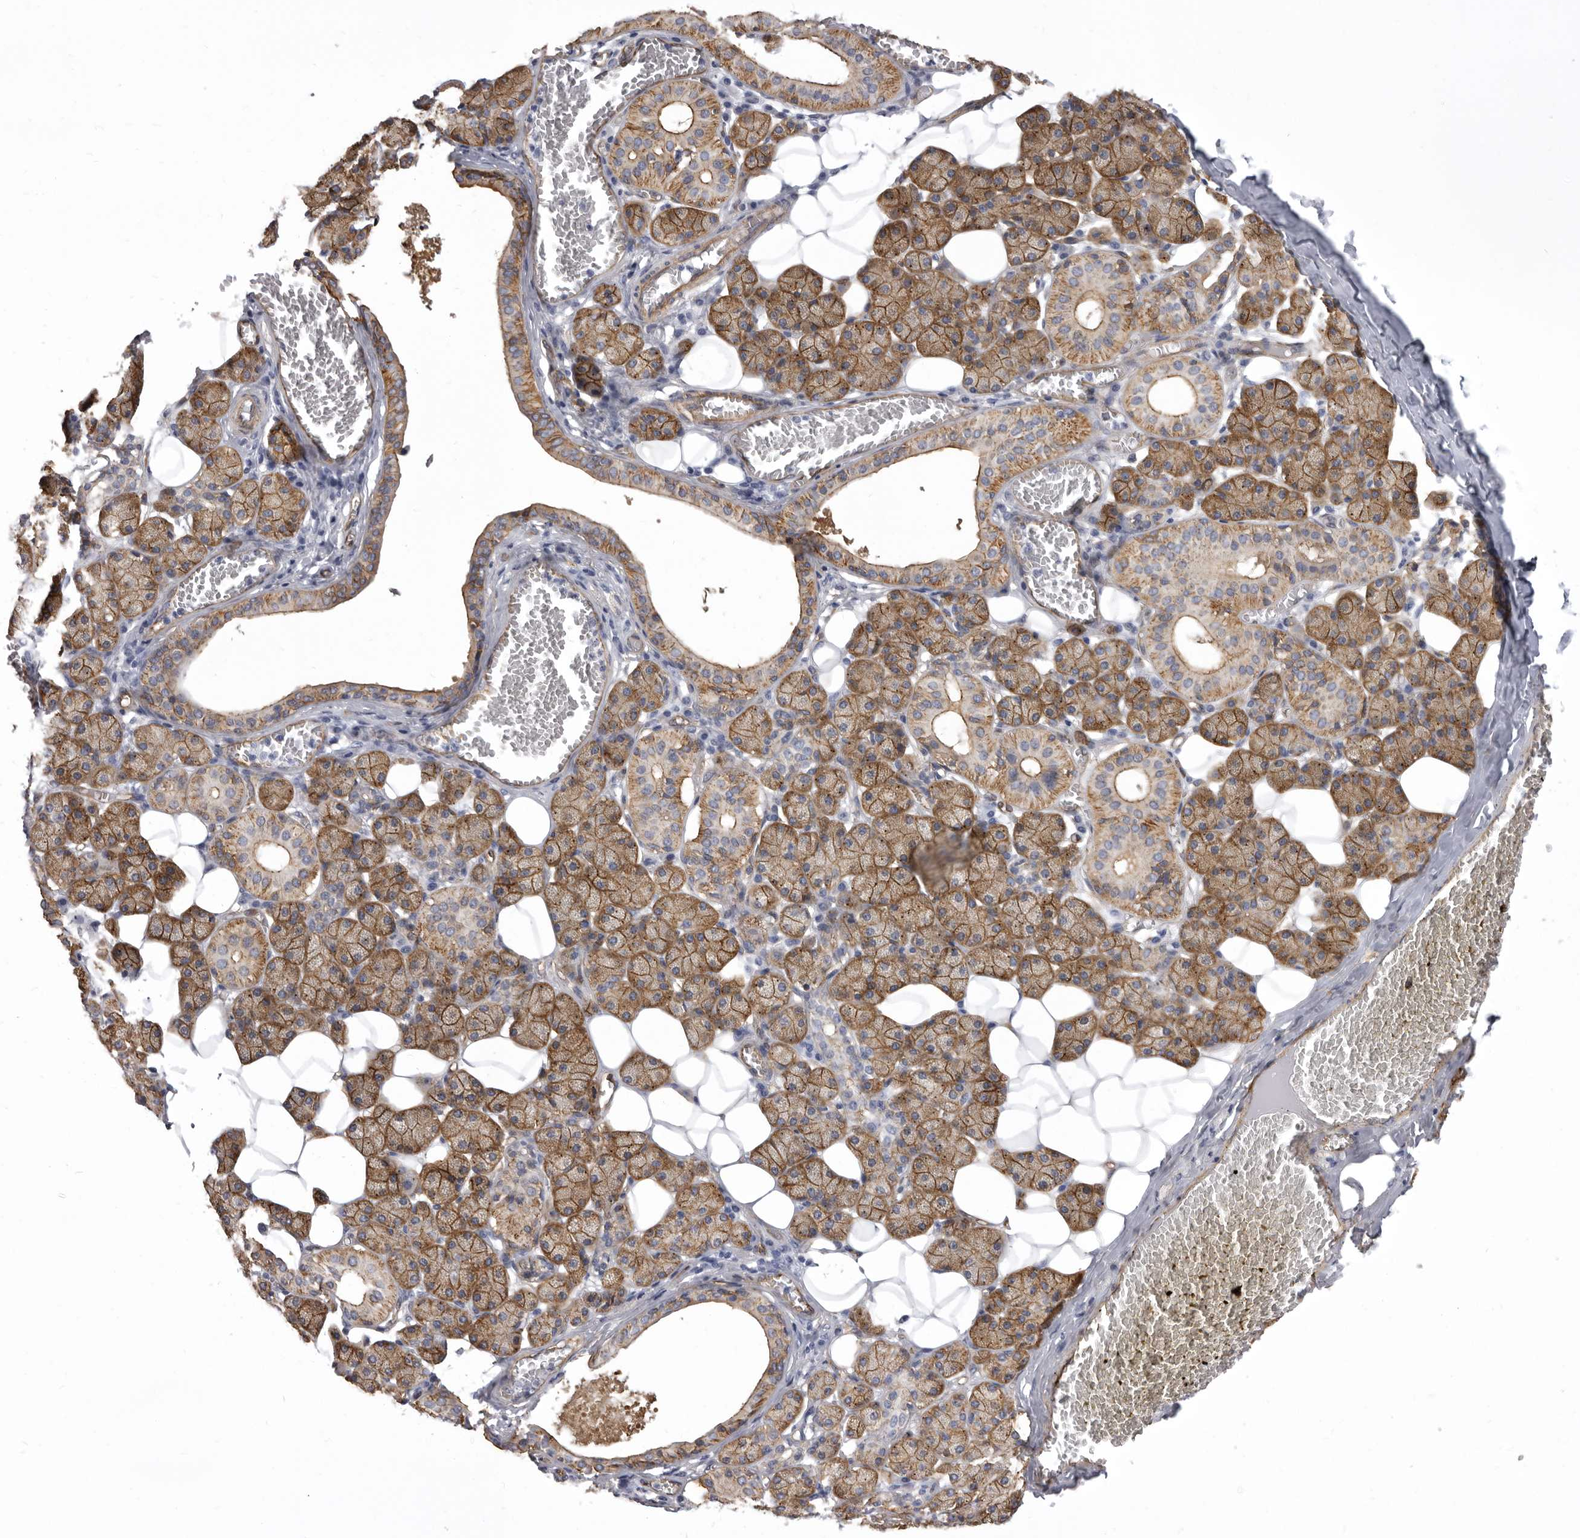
{"staining": {"intensity": "moderate", "quantity": ">75%", "location": "cytoplasmic/membranous"}, "tissue": "salivary gland", "cell_type": "Glandular cells", "image_type": "normal", "snomed": [{"axis": "morphology", "description": "Normal tissue, NOS"}, {"axis": "topography", "description": "Salivary gland"}], "caption": "Immunohistochemistry (DAB (3,3'-diaminobenzidine)) staining of normal human salivary gland reveals moderate cytoplasmic/membranous protein positivity in about >75% of glandular cells.", "gene": "ENAH", "patient": {"sex": "female", "age": 33}}